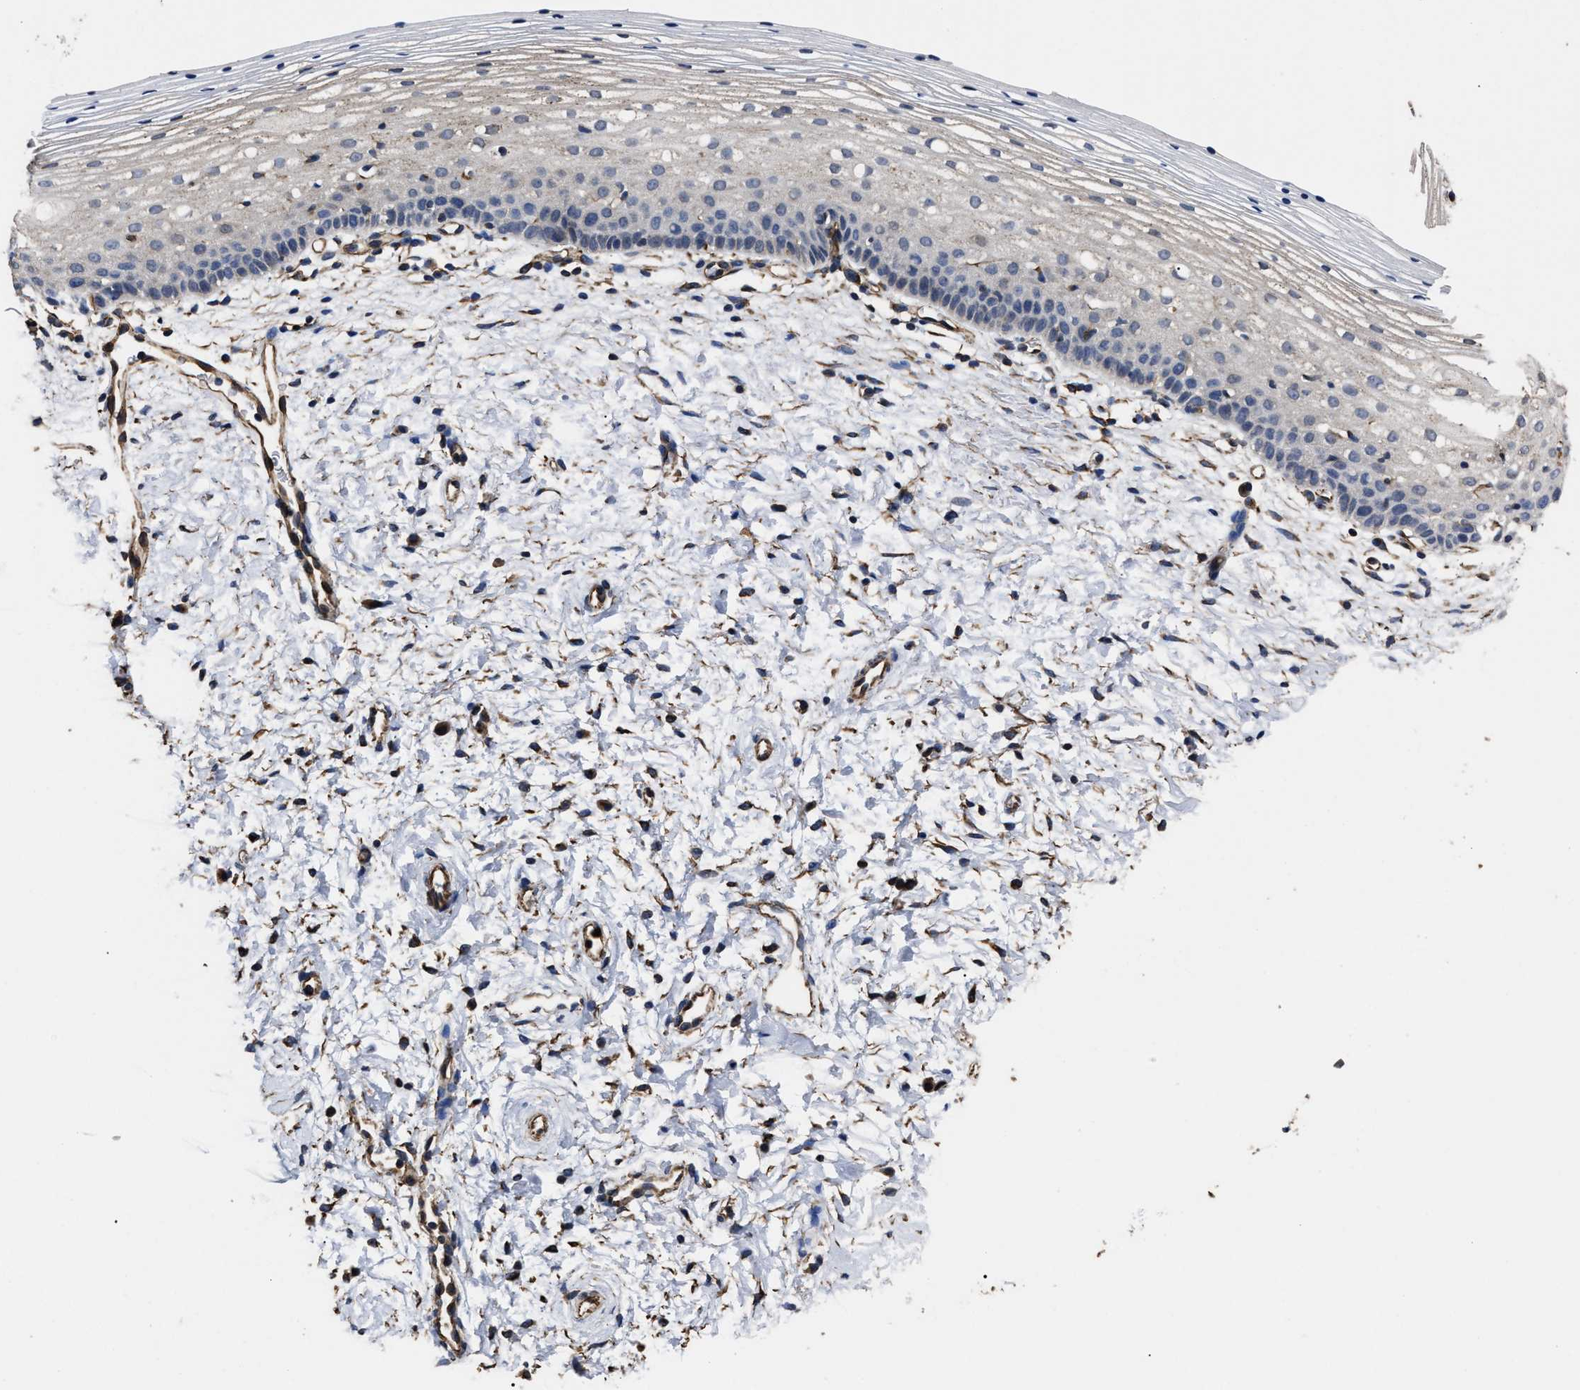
{"staining": {"intensity": "weak", "quantity": "<25%", "location": "cytoplasmic/membranous"}, "tissue": "cervix", "cell_type": "Glandular cells", "image_type": "normal", "snomed": [{"axis": "morphology", "description": "Normal tissue, NOS"}, {"axis": "topography", "description": "Cervix"}], "caption": "This is an immunohistochemistry (IHC) image of unremarkable cervix. There is no positivity in glandular cells.", "gene": "TSPAN33", "patient": {"sex": "female", "age": 72}}